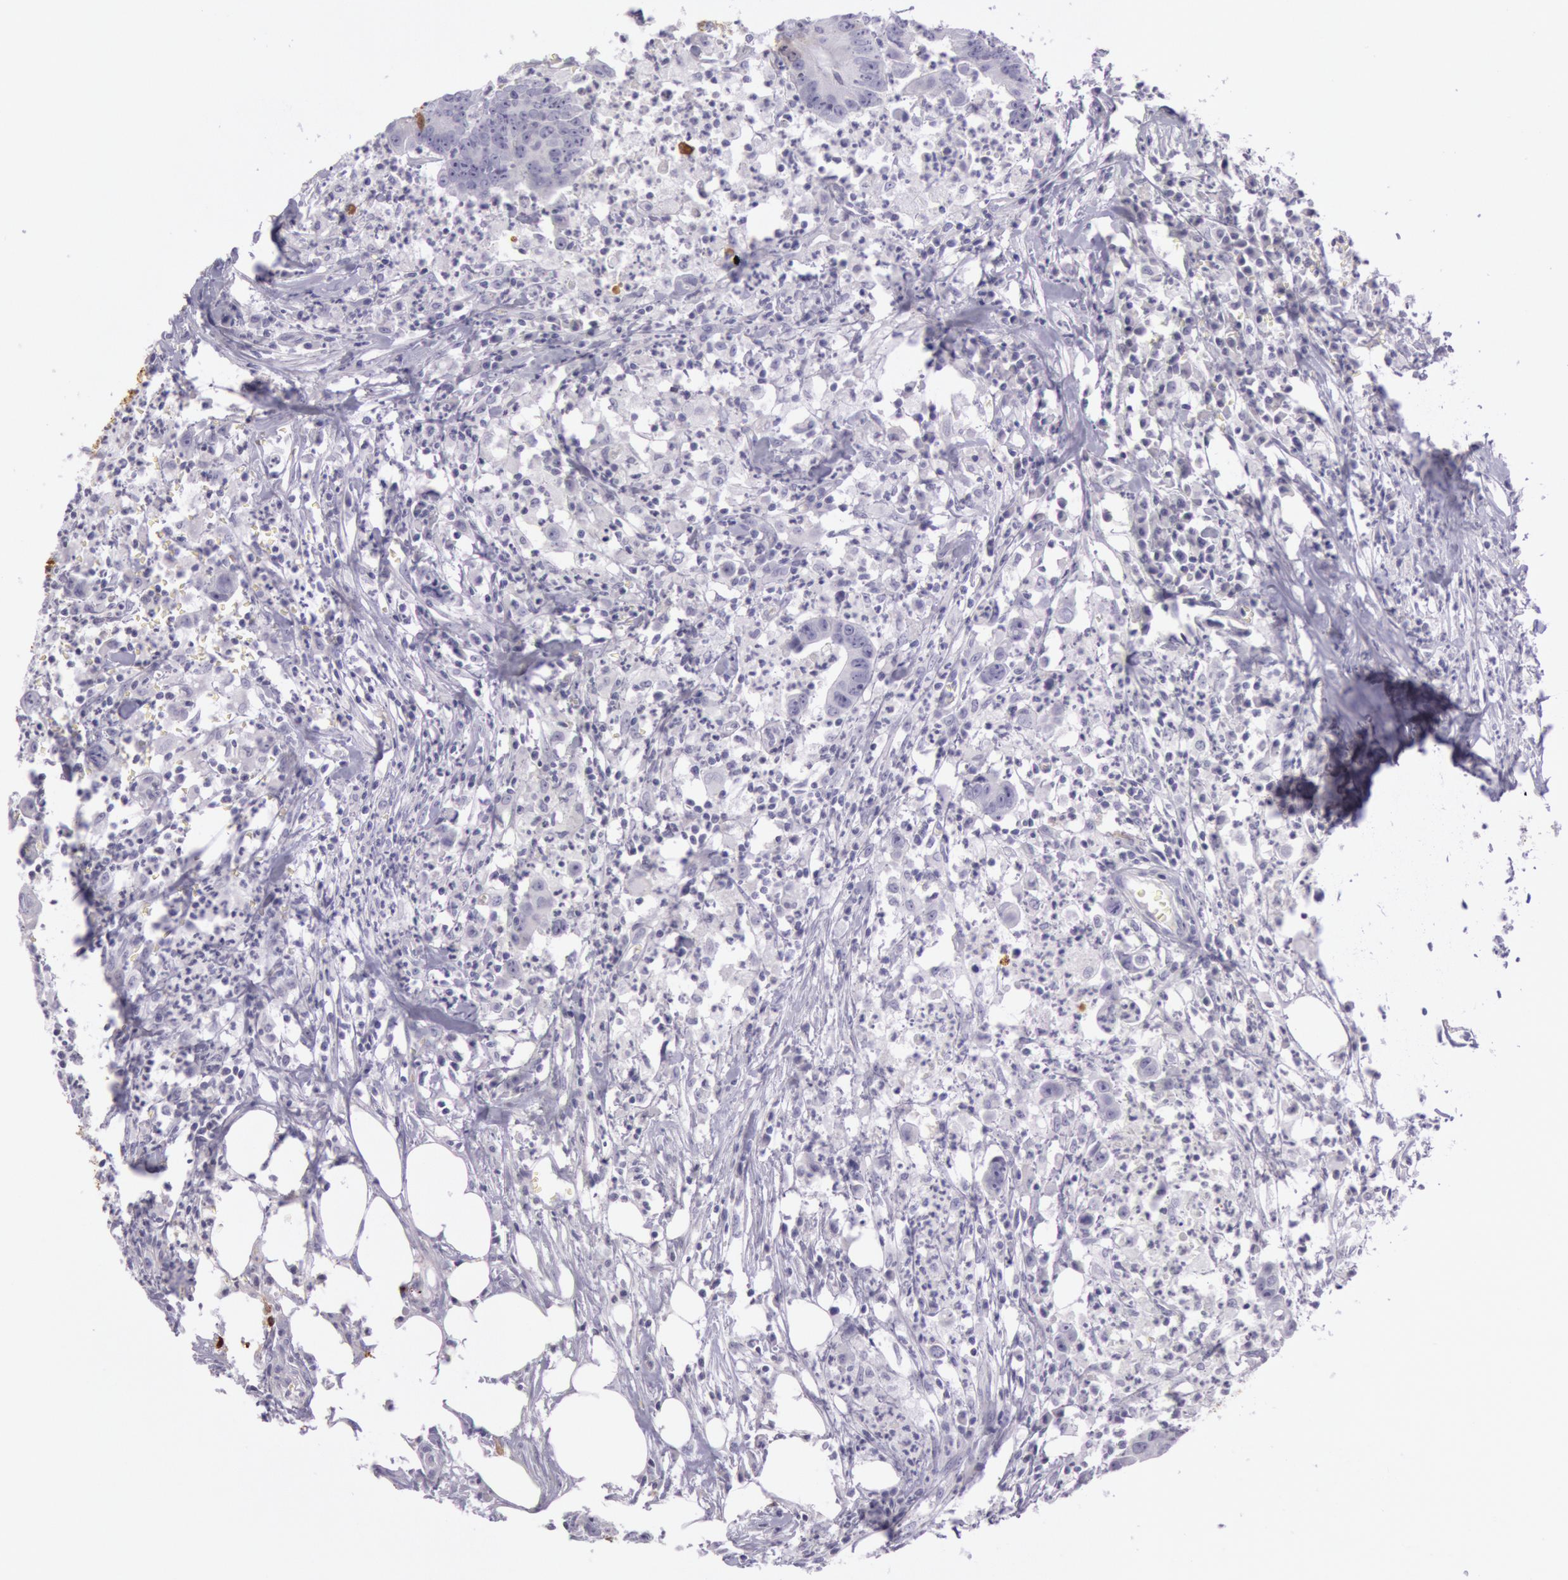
{"staining": {"intensity": "negative", "quantity": "none", "location": "none"}, "tissue": "colorectal cancer", "cell_type": "Tumor cells", "image_type": "cancer", "snomed": [{"axis": "morphology", "description": "Adenocarcinoma, NOS"}, {"axis": "topography", "description": "Colon"}], "caption": "There is no significant staining in tumor cells of adenocarcinoma (colorectal). (DAB IHC, high magnification).", "gene": "CKB", "patient": {"sex": "male", "age": 55}}